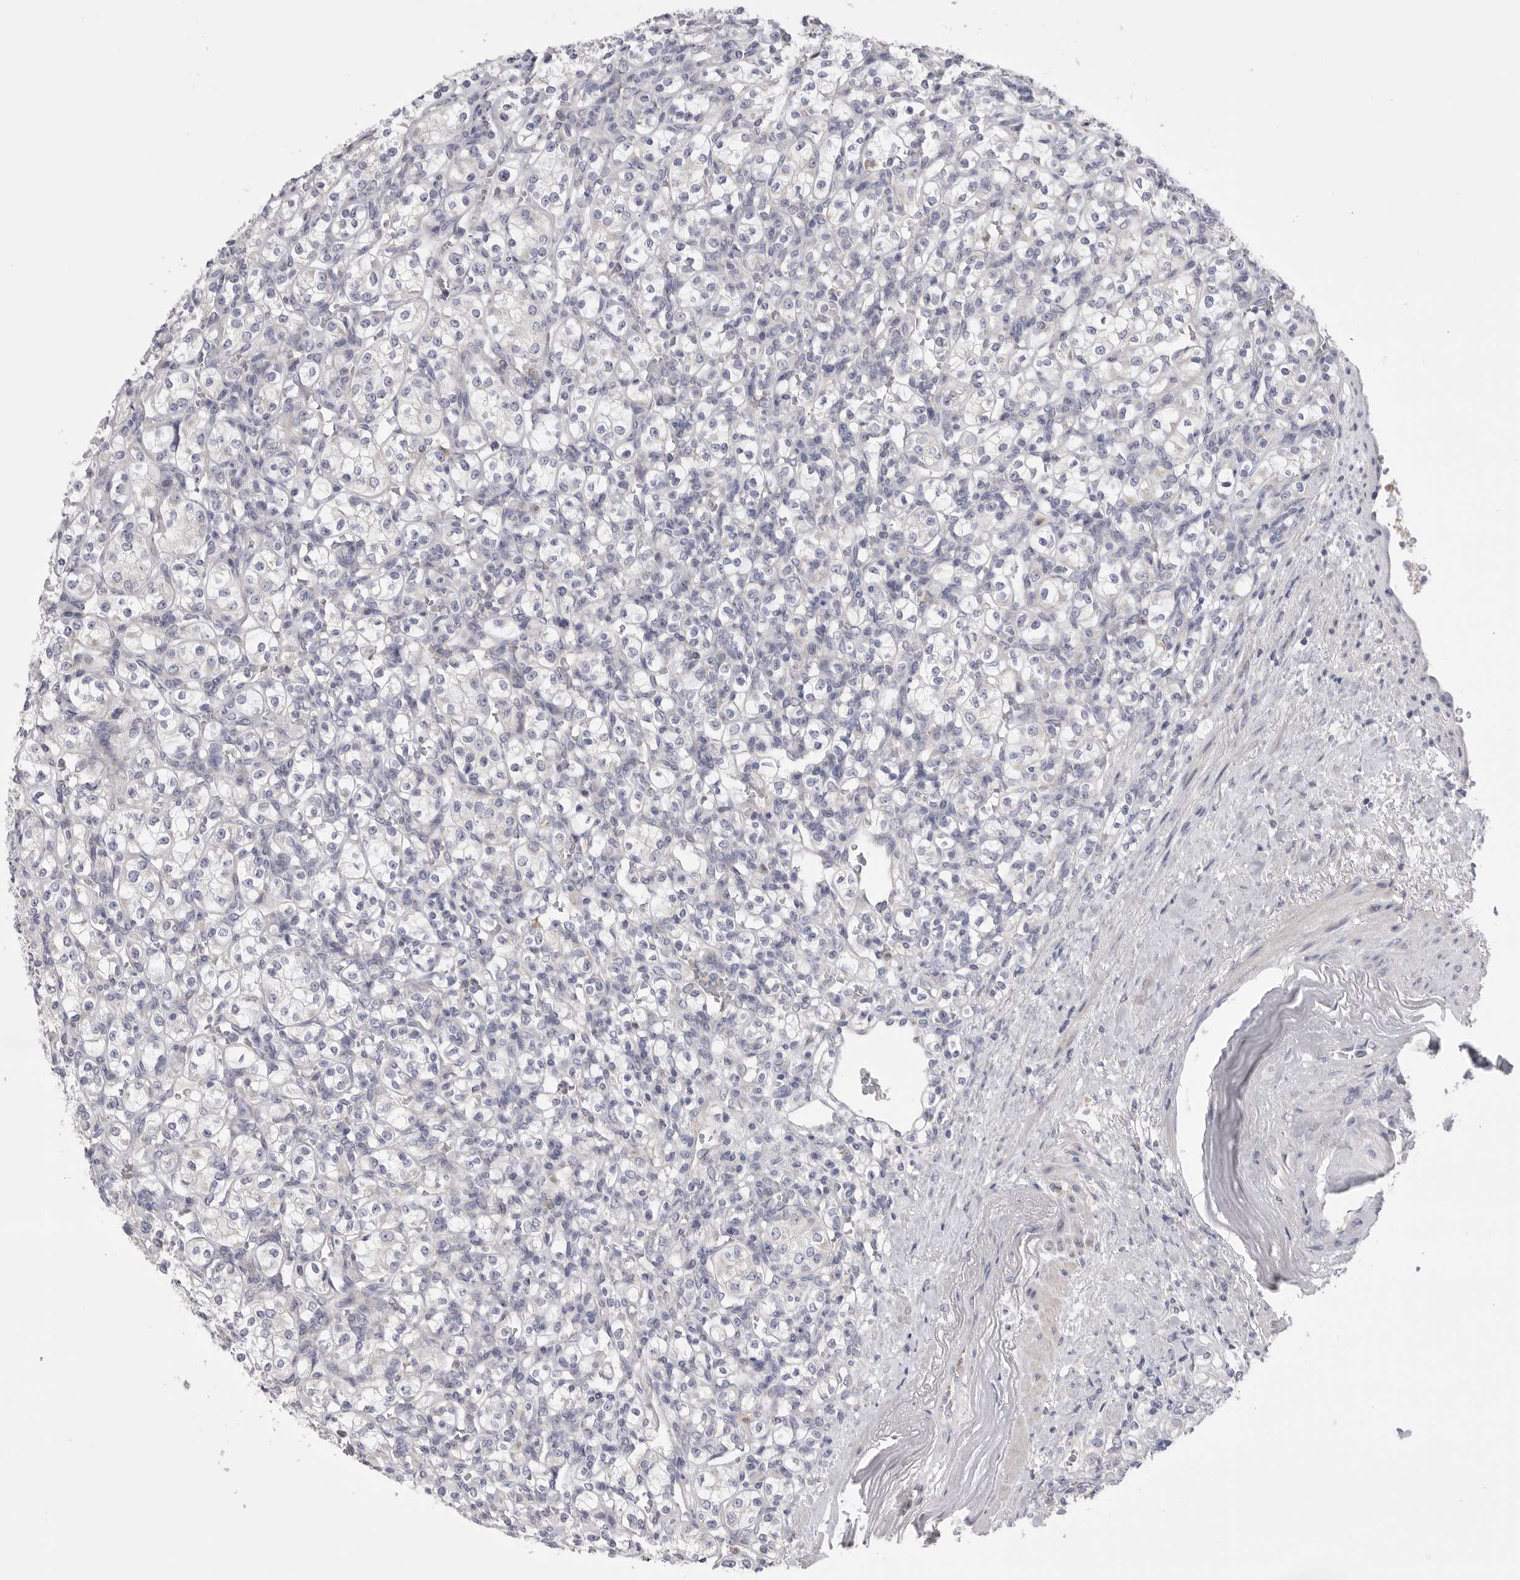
{"staining": {"intensity": "negative", "quantity": "none", "location": "none"}, "tissue": "renal cancer", "cell_type": "Tumor cells", "image_type": "cancer", "snomed": [{"axis": "morphology", "description": "Adenocarcinoma, NOS"}, {"axis": "topography", "description": "Kidney"}], "caption": "The histopathology image exhibits no significant positivity in tumor cells of renal cancer.", "gene": "CCDC126", "patient": {"sex": "male", "age": 77}}